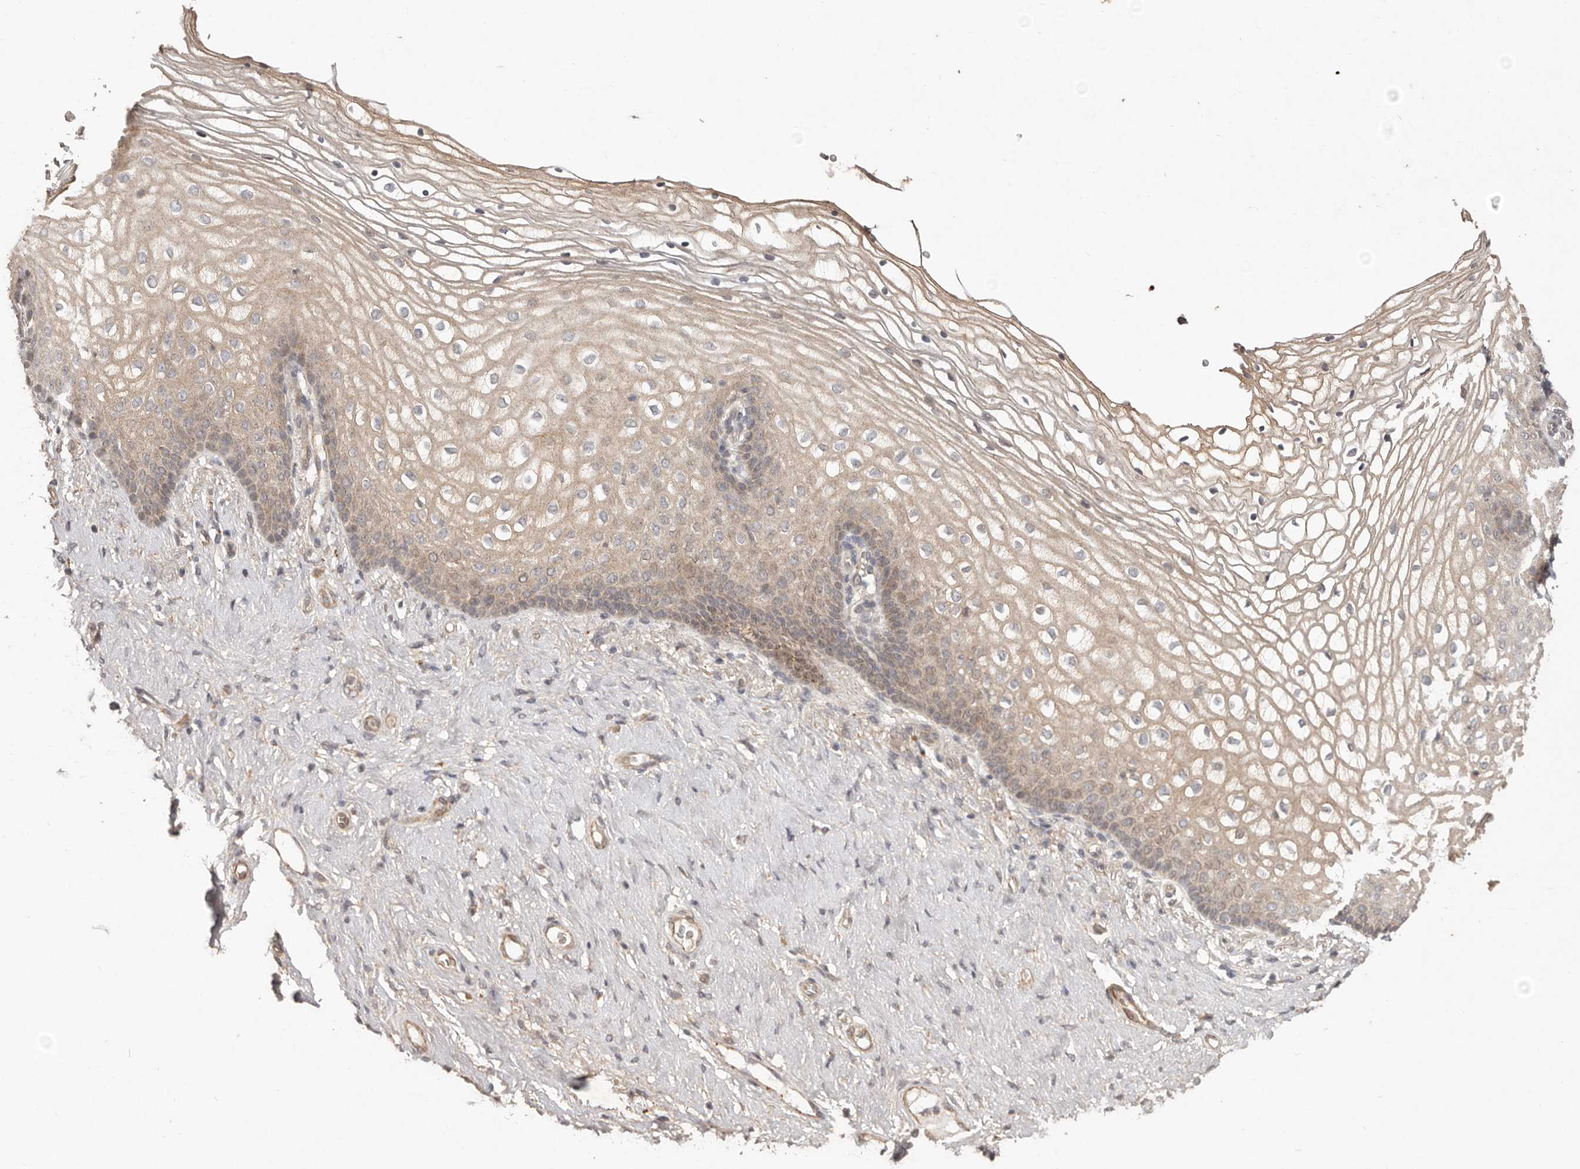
{"staining": {"intensity": "weak", "quantity": ">75%", "location": "cytoplasmic/membranous"}, "tissue": "vagina", "cell_type": "Squamous epithelial cells", "image_type": "normal", "snomed": [{"axis": "morphology", "description": "Normal tissue, NOS"}, {"axis": "topography", "description": "Vagina"}], "caption": "Immunohistochemistry (IHC) photomicrograph of benign vagina stained for a protein (brown), which exhibits low levels of weak cytoplasmic/membranous staining in about >75% of squamous epithelial cells.", "gene": "PLOD2", "patient": {"sex": "female", "age": 60}}